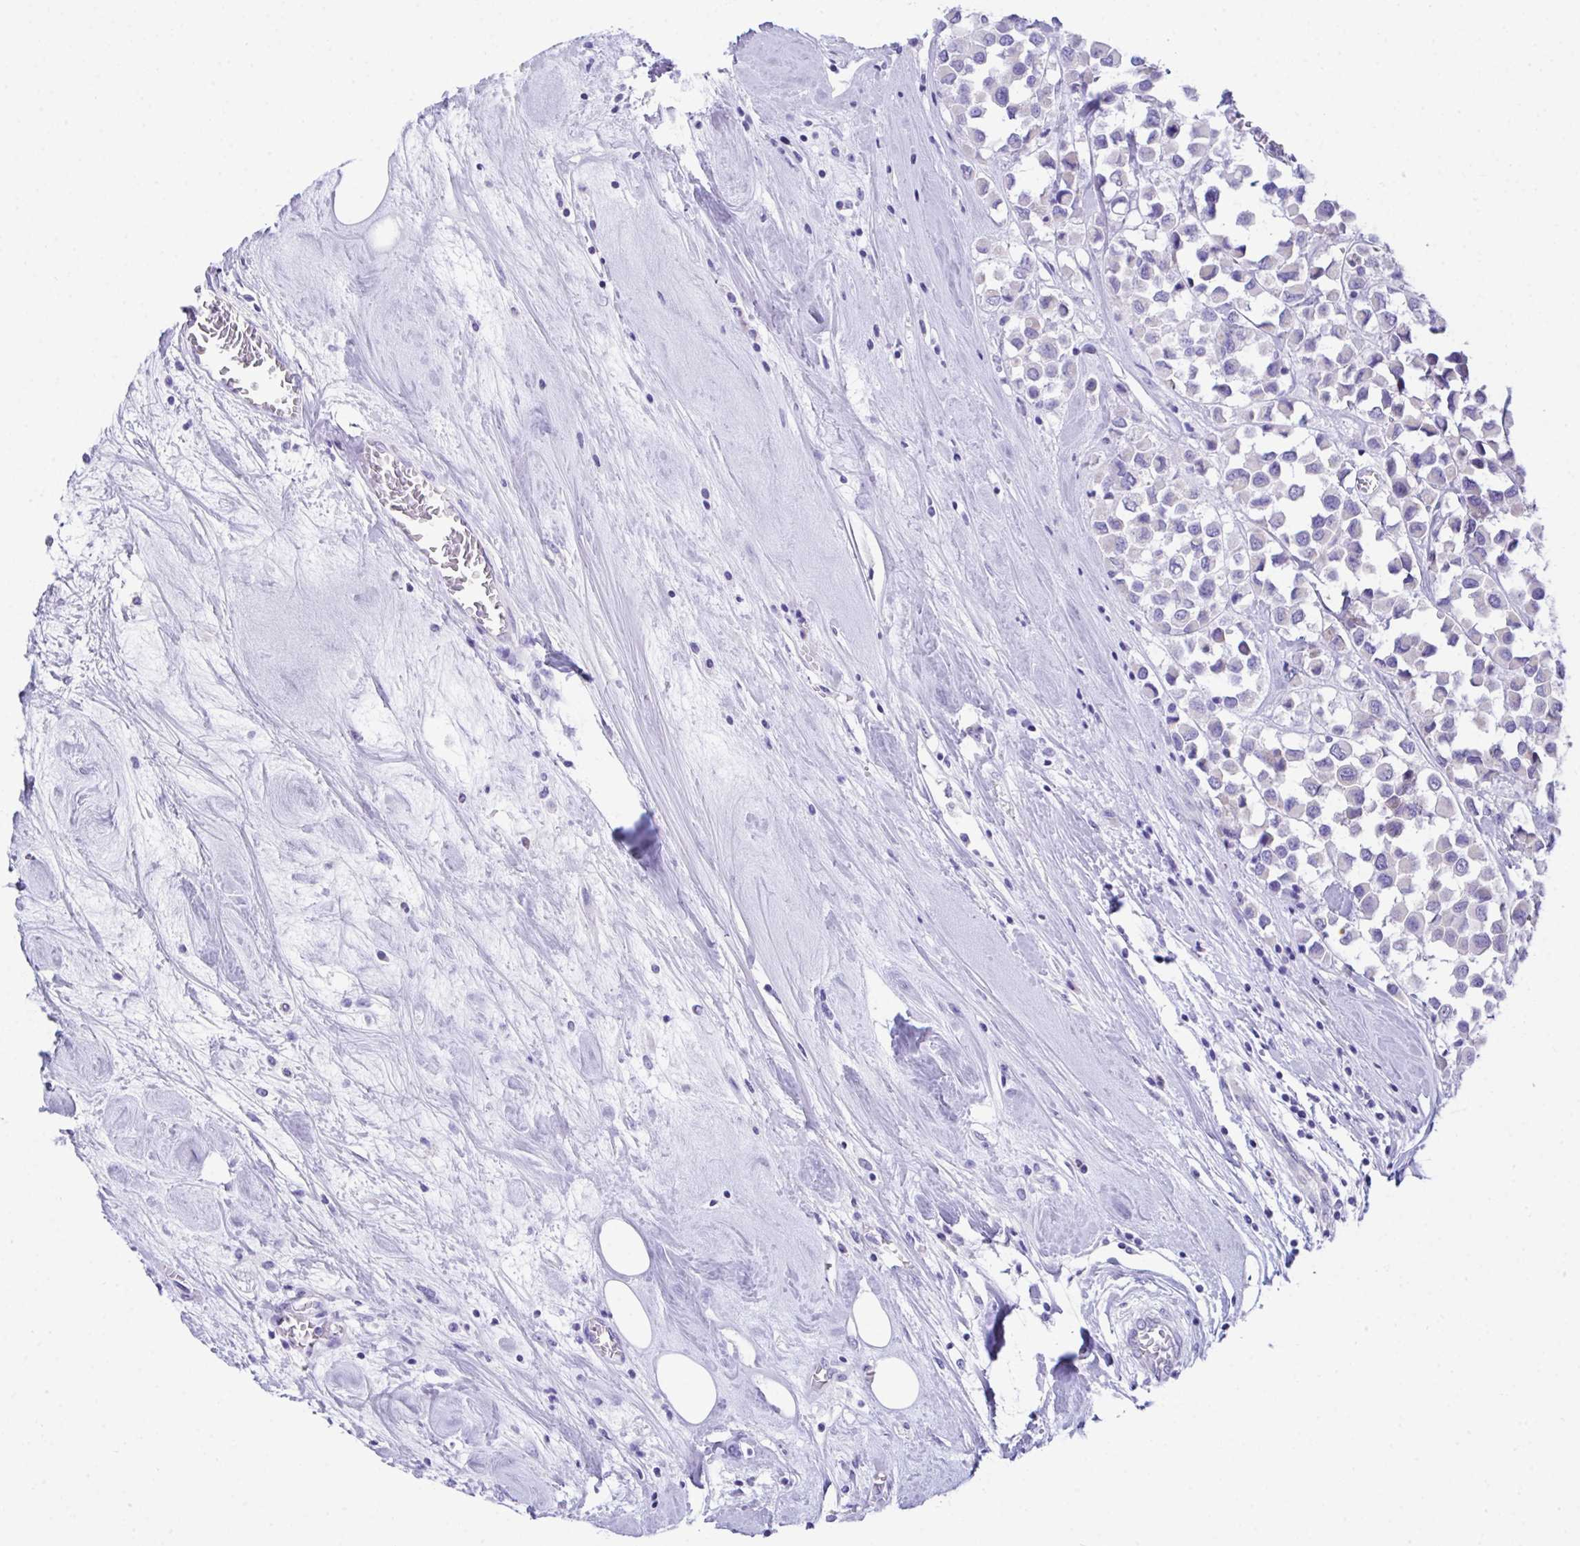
{"staining": {"intensity": "negative", "quantity": "none", "location": "none"}, "tissue": "breast cancer", "cell_type": "Tumor cells", "image_type": "cancer", "snomed": [{"axis": "morphology", "description": "Duct carcinoma"}, {"axis": "topography", "description": "Breast"}], "caption": "This is an IHC image of invasive ductal carcinoma (breast). There is no positivity in tumor cells.", "gene": "TMEM106B", "patient": {"sex": "female", "age": 61}}